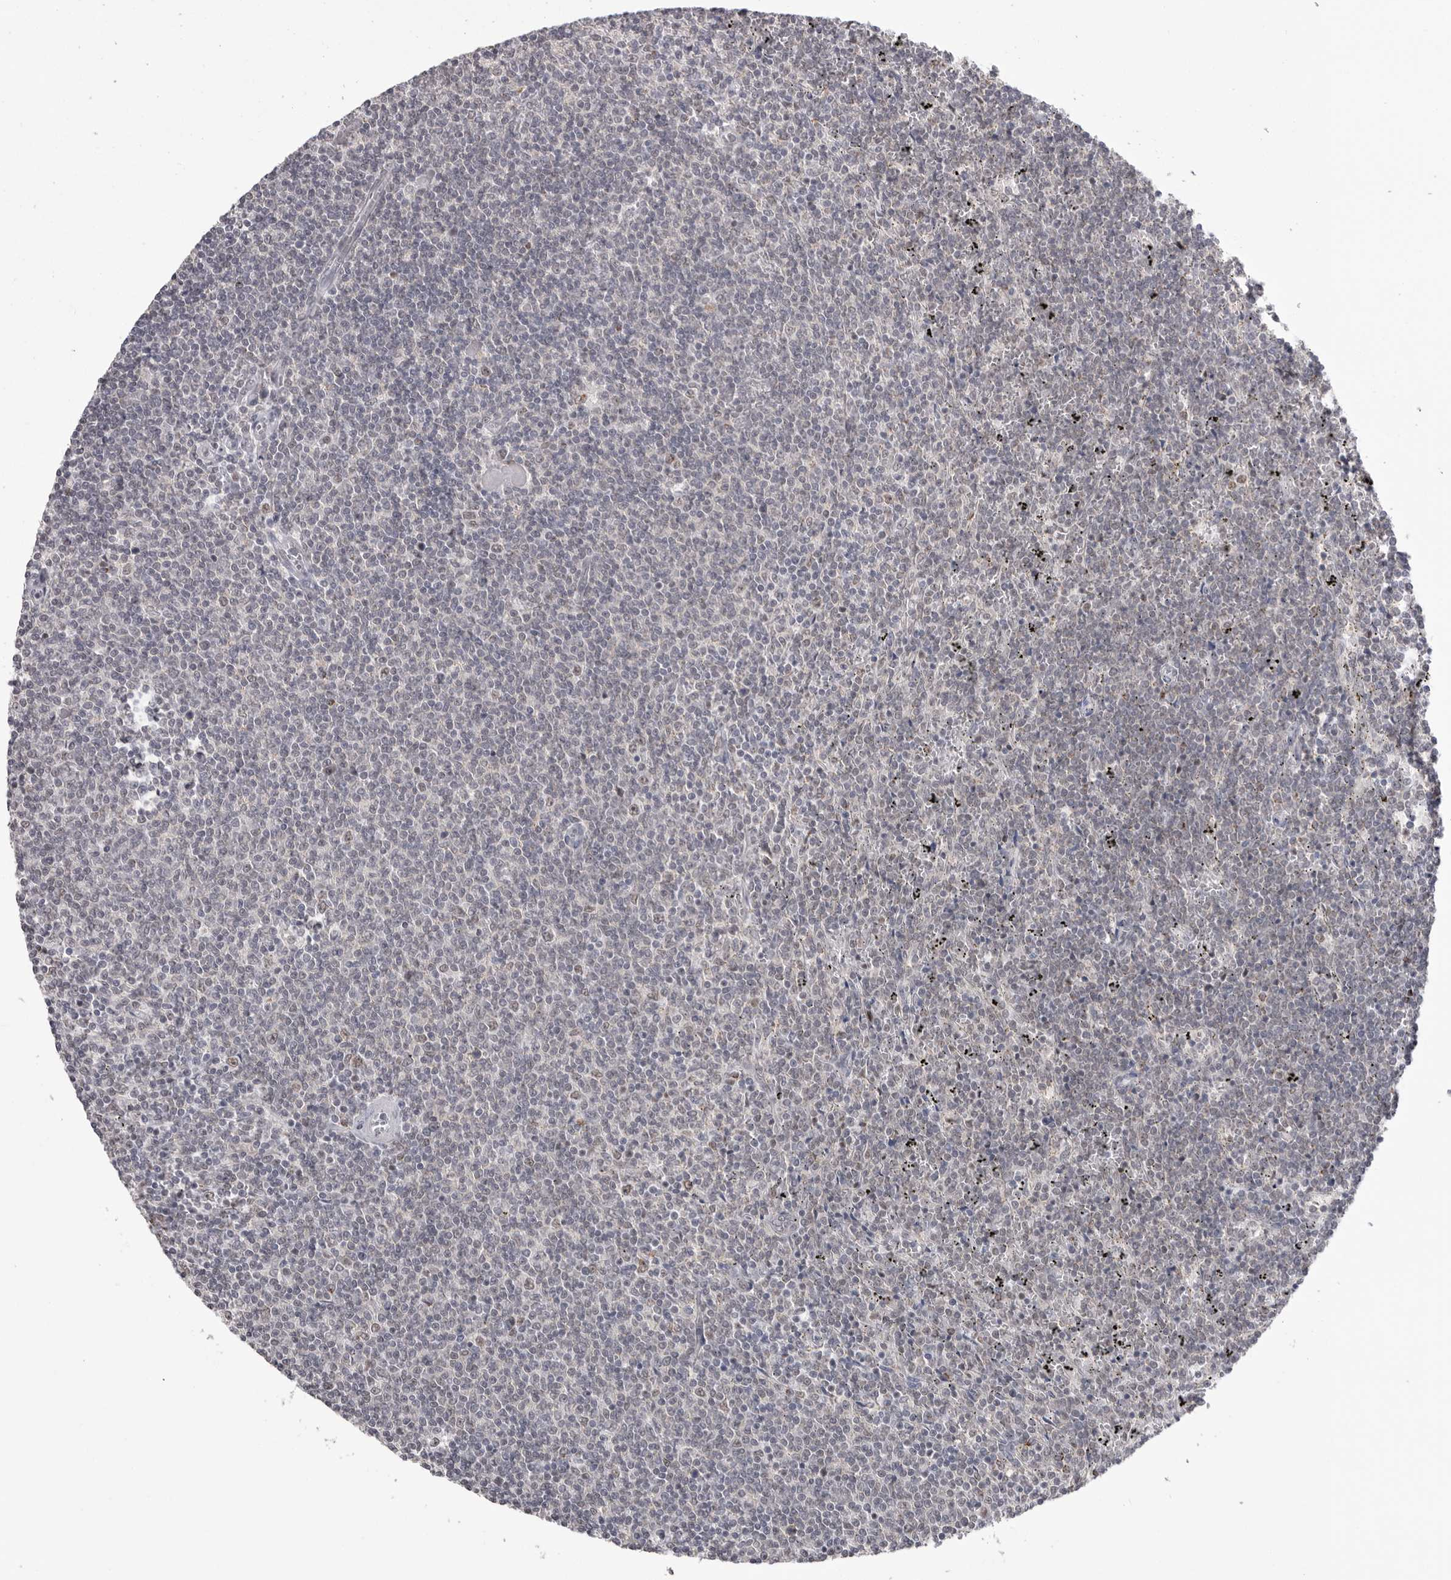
{"staining": {"intensity": "negative", "quantity": "none", "location": "none"}, "tissue": "lymphoma", "cell_type": "Tumor cells", "image_type": "cancer", "snomed": [{"axis": "morphology", "description": "Malignant lymphoma, non-Hodgkin's type, Low grade"}, {"axis": "topography", "description": "Spleen"}], "caption": "Immunohistochemistry (IHC) photomicrograph of neoplastic tissue: lymphoma stained with DAB (3,3'-diaminobenzidine) shows no significant protein positivity in tumor cells.", "gene": "BCLAF3", "patient": {"sex": "female", "age": 50}}